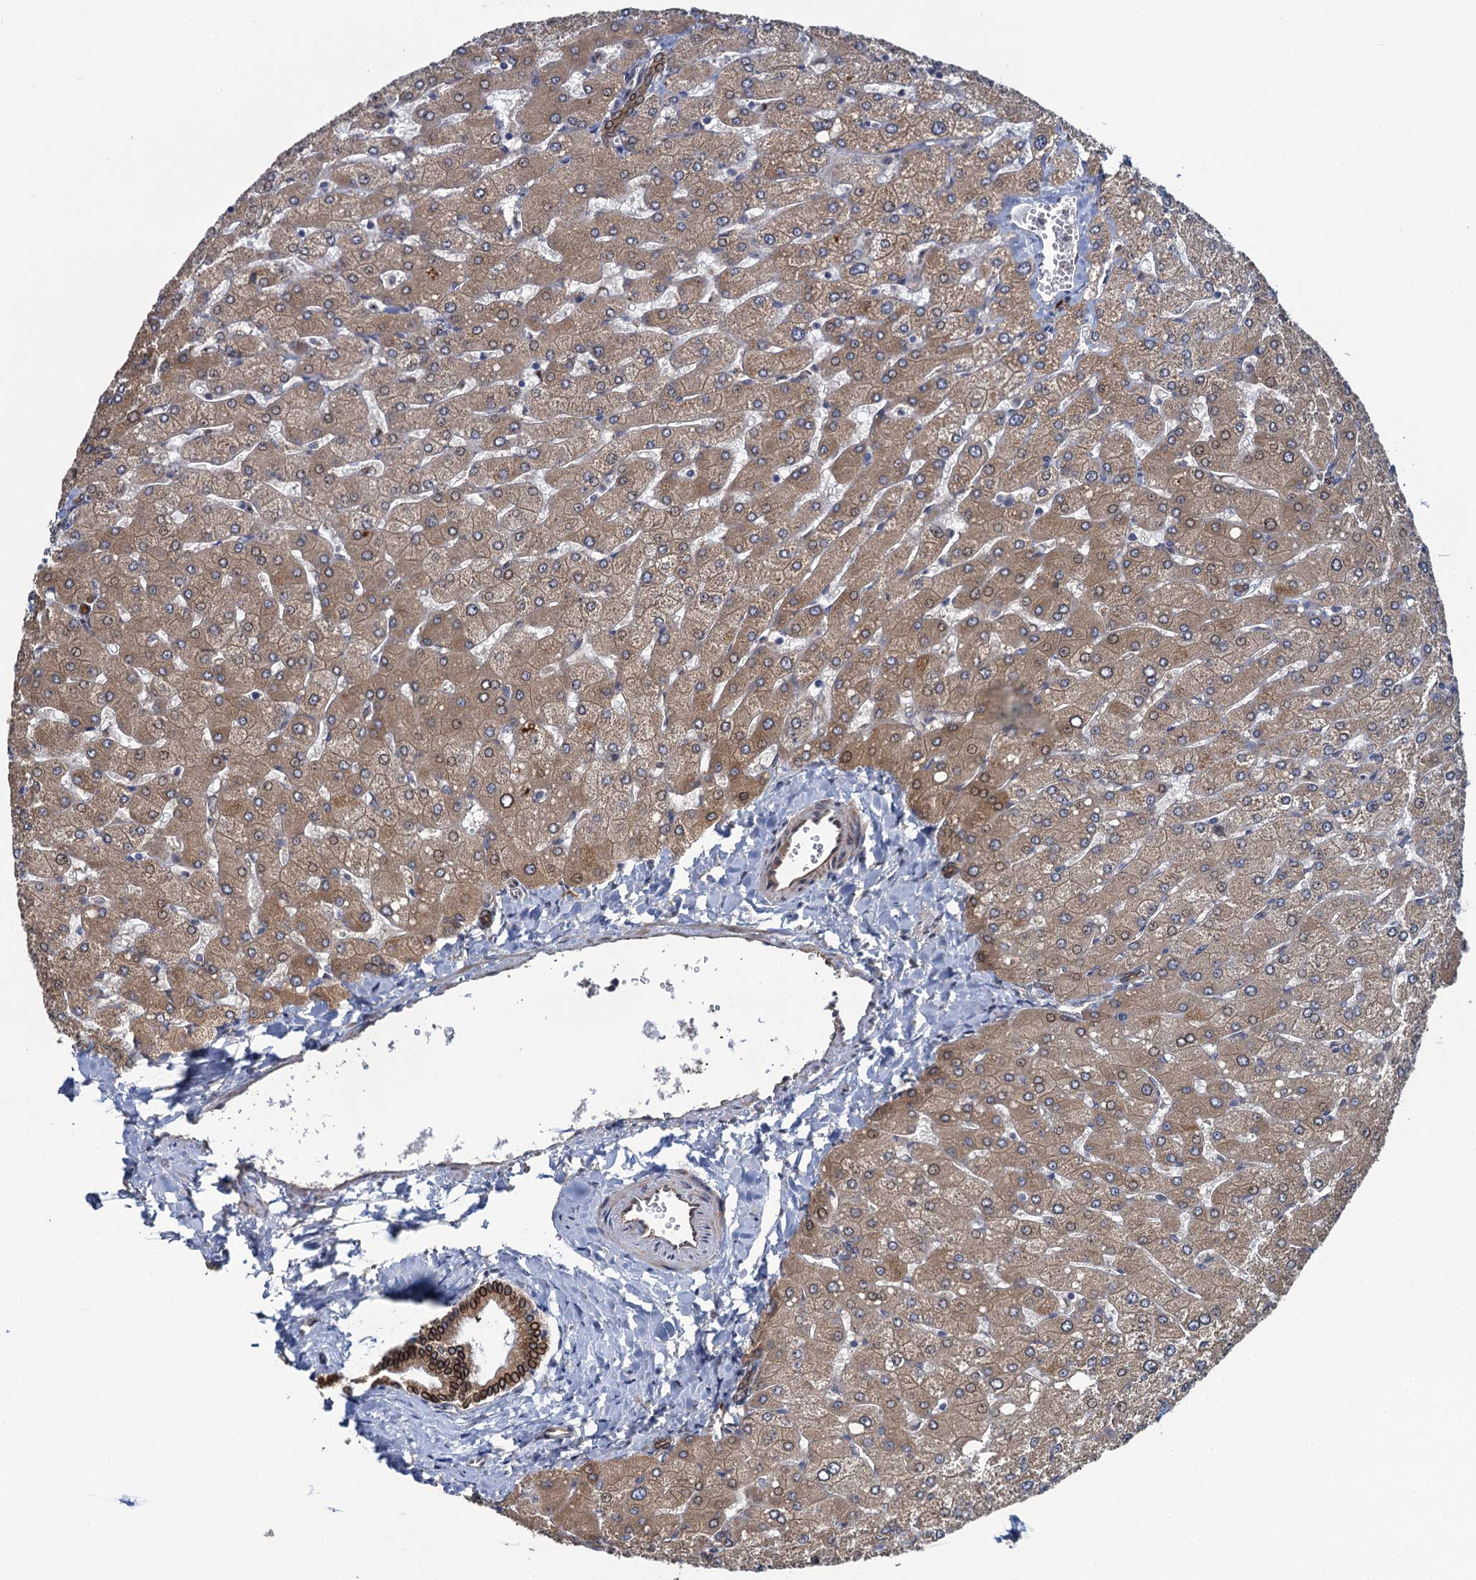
{"staining": {"intensity": "strong", "quantity": ">75%", "location": "cytoplasmic/membranous,nuclear"}, "tissue": "liver", "cell_type": "Cholangiocytes", "image_type": "normal", "snomed": [{"axis": "morphology", "description": "Normal tissue, NOS"}, {"axis": "topography", "description": "Liver"}], "caption": "A photomicrograph showing strong cytoplasmic/membranous,nuclear positivity in about >75% of cholangiocytes in benign liver, as visualized by brown immunohistochemical staining.", "gene": "EVX2", "patient": {"sex": "male", "age": 55}}